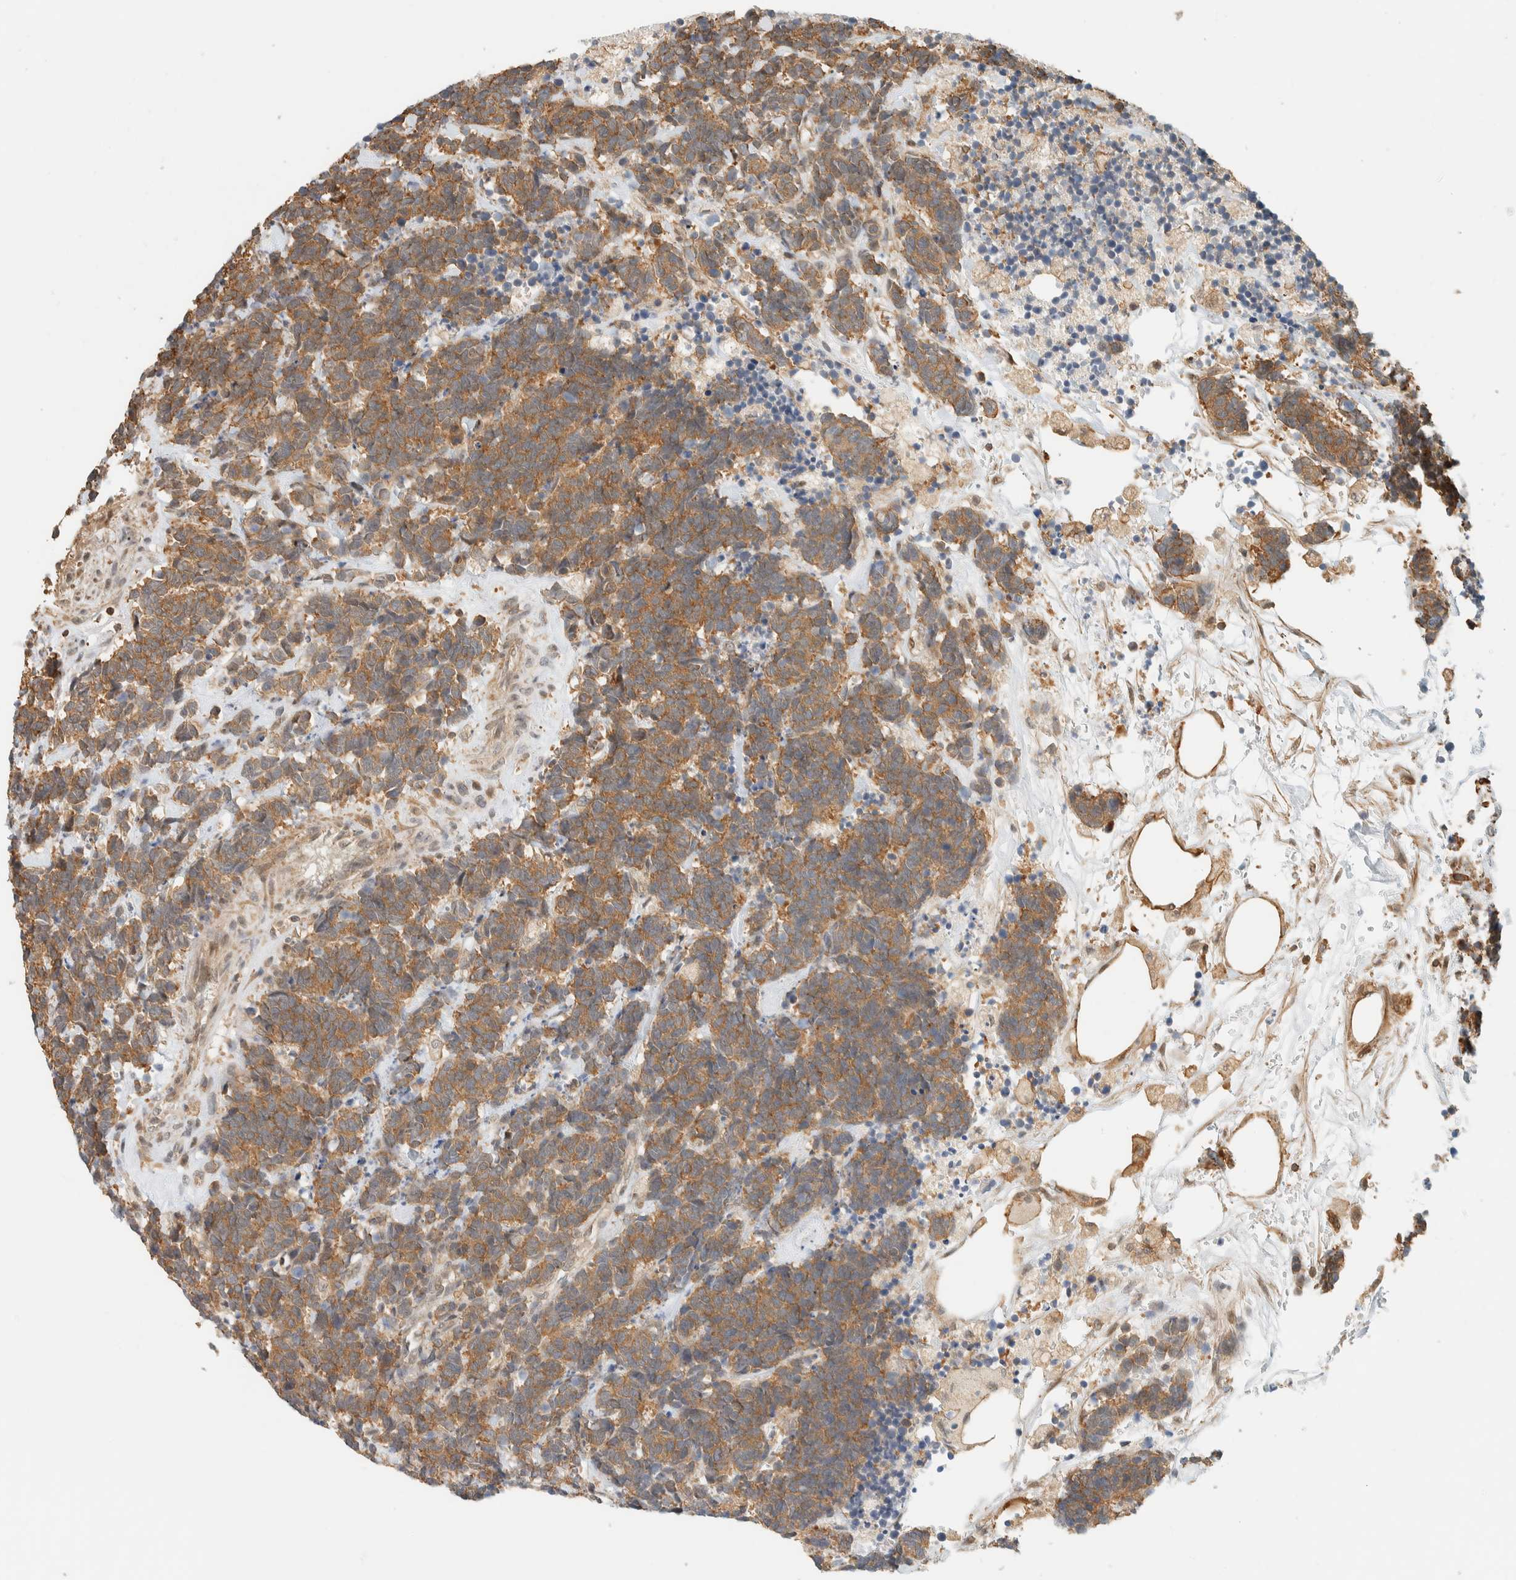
{"staining": {"intensity": "moderate", "quantity": ">75%", "location": "cytoplasmic/membranous"}, "tissue": "carcinoid", "cell_type": "Tumor cells", "image_type": "cancer", "snomed": [{"axis": "morphology", "description": "Carcinoma, NOS"}, {"axis": "morphology", "description": "Carcinoid, malignant, NOS"}, {"axis": "topography", "description": "Urinary bladder"}], "caption": "Protein staining reveals moderate cytoplasmic/membranous expression in about >75% of tumor cells in carcinoid.", "gene": "ARFGEF1", "patient": {"sex": "male", "age": 57}}